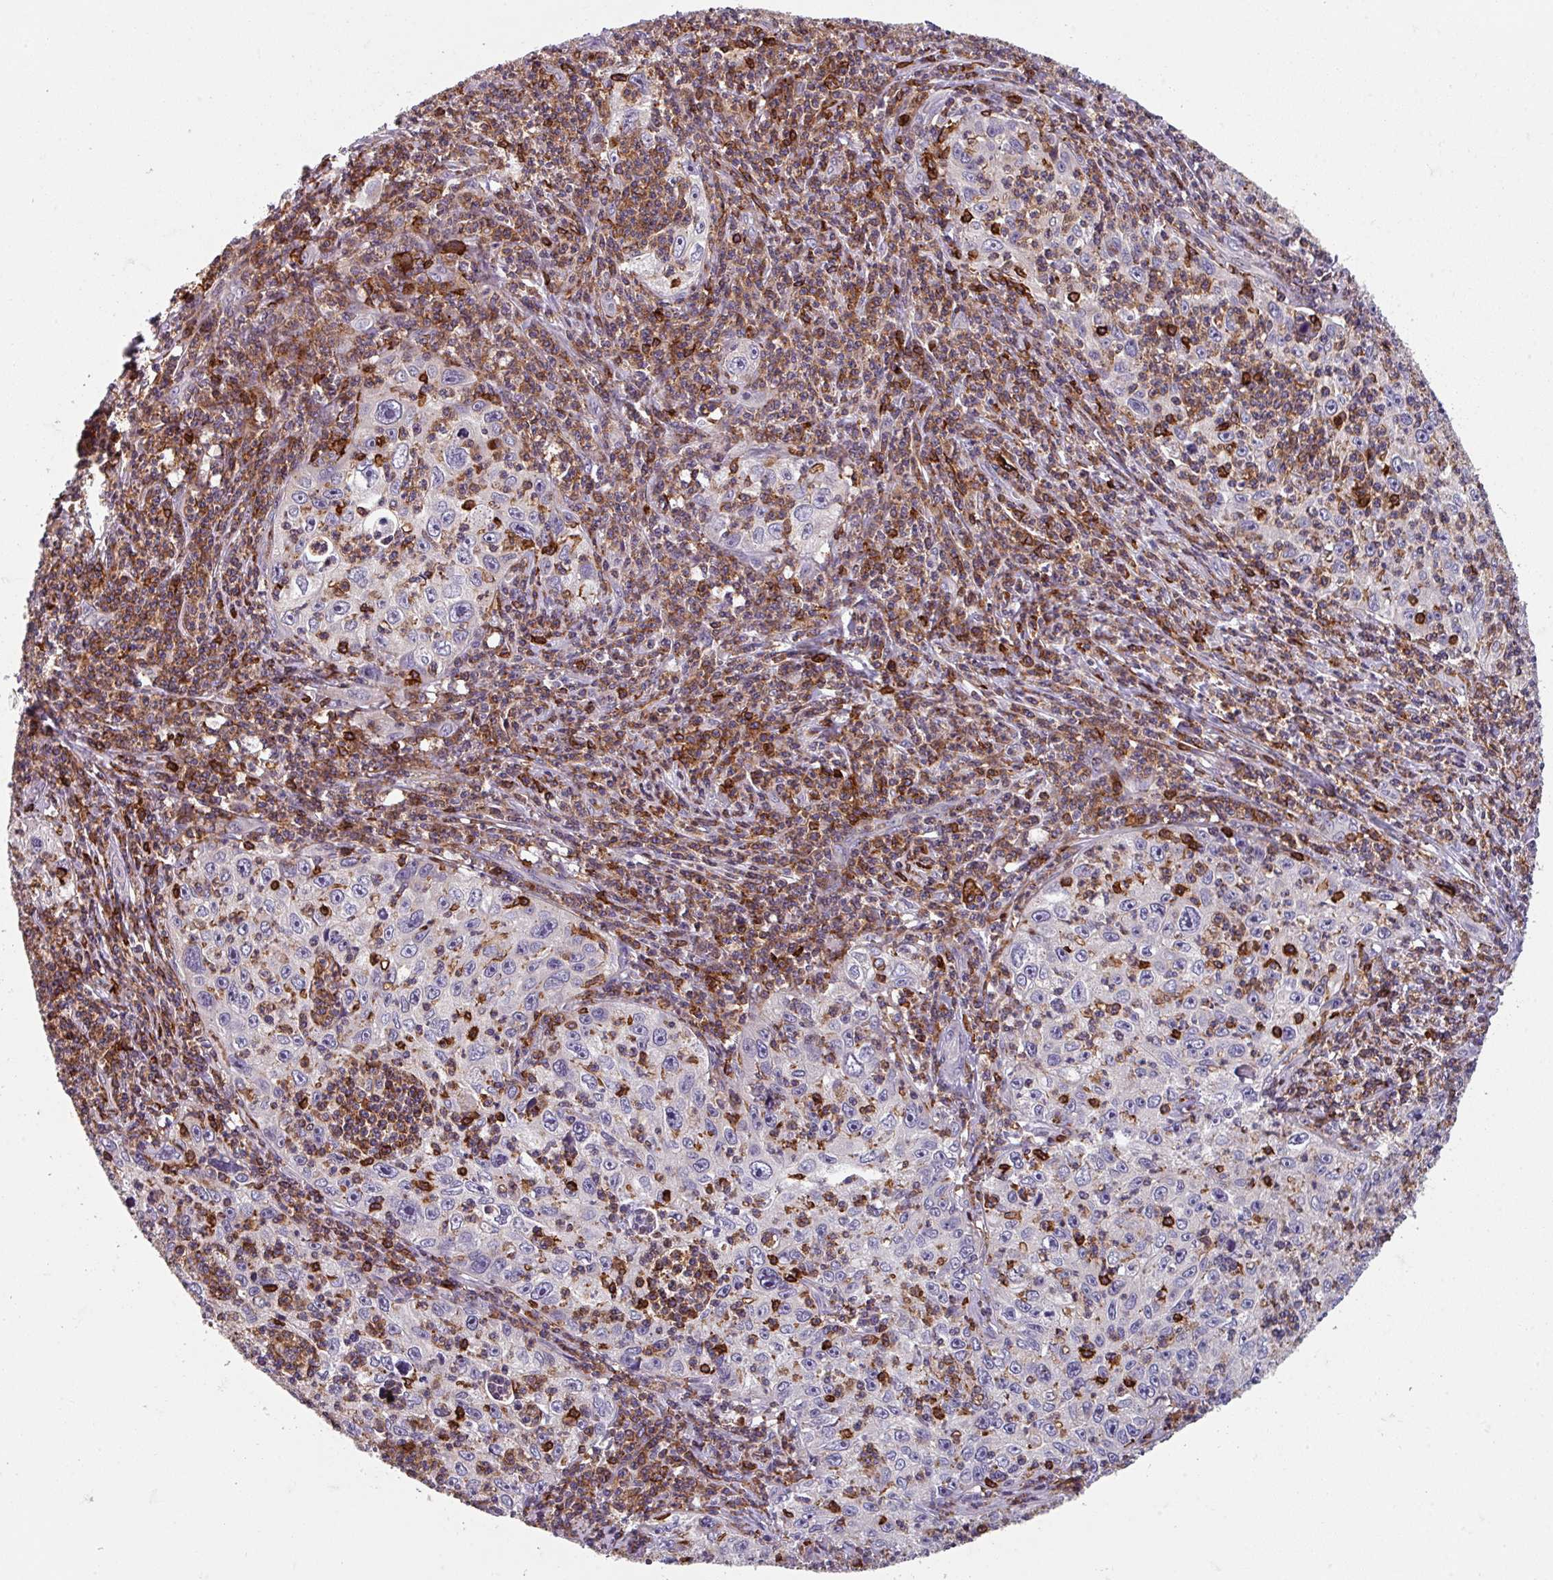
{"staining": {"intensity": "weak", "quantity": "<25%", "location": "cytoplasmic/membranous"}, "tissue": "cervical cancer", "cell_type": "Tumor cells", "image_type": "cancer", "snomed": [{"axis": "morphology", "description": "Squamous cell carcinoma, NOS"}, {"axis": "topography", "description": "Cervix"}], "caption": "The photomicrograph exhibits no staining of tumor cells in cervical cancer (squamous cell carcinoma).", "gene": "NEDD9", "patient": {"sex": "female", "age": 30}}